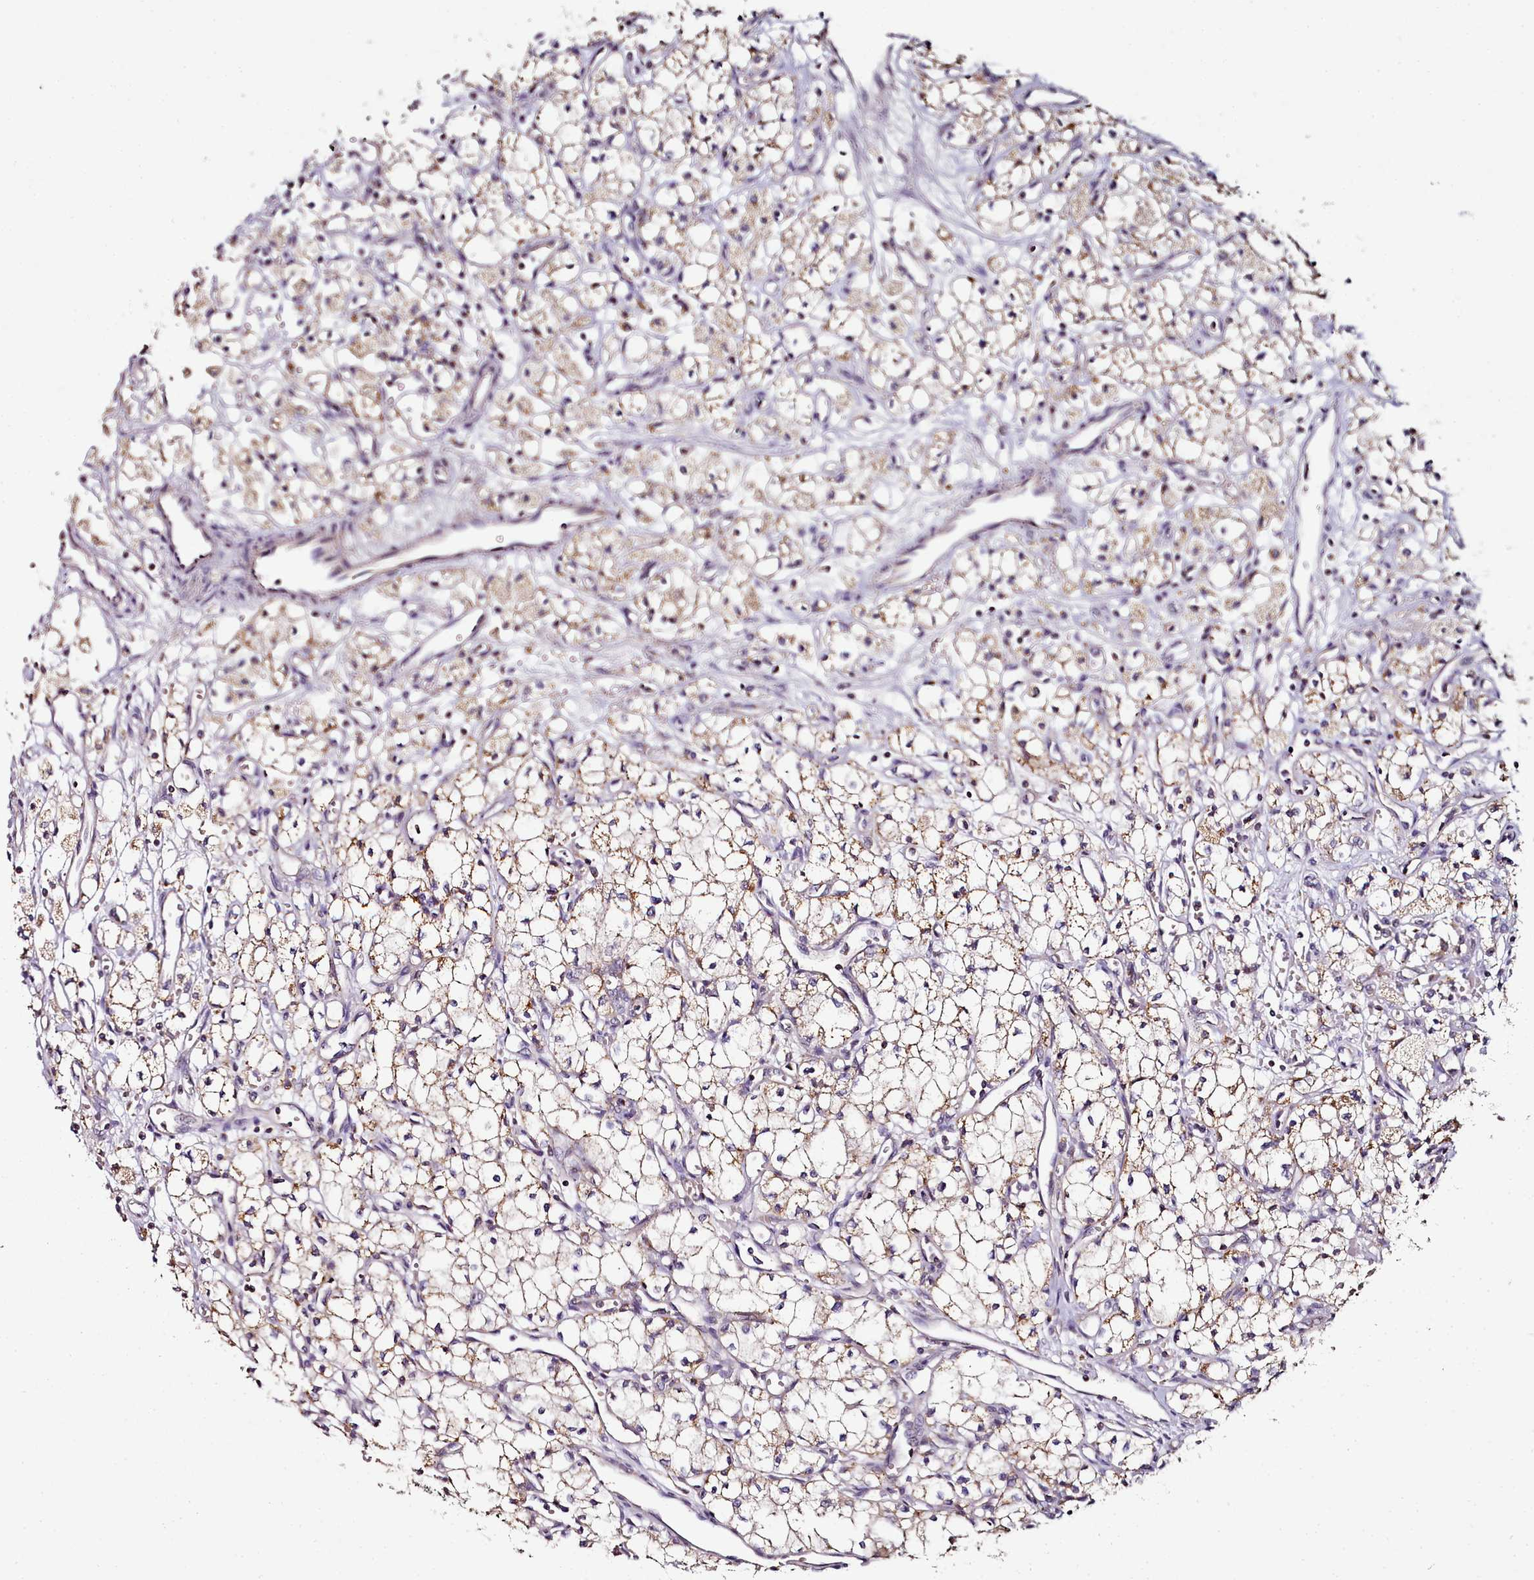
{"staining": {"intensity": "weak", "quantity": "25%-75%", "location": "cytoplasmic/membranous"}, "tissue": "renal cancer", "cell_type": "Tumor cells", "image_type": "cancer", "snomed": [{"axis": "morphology", "description": "Adenocarcinoma, NOS"}, {"axis": "topography", "description": "Kidney"}], "caption": "A photomicrograph of adenocarcinoma (renal) stained for a protein exhibits weak cytoplasmic/membranous brown staining in tumor cells. (DAB (3,3'-diaminobenzidine) IHC with brightfield microscopy, high magnification).", "gene": "ACSS1", "patient": {"sex": "male", "age": 59}}